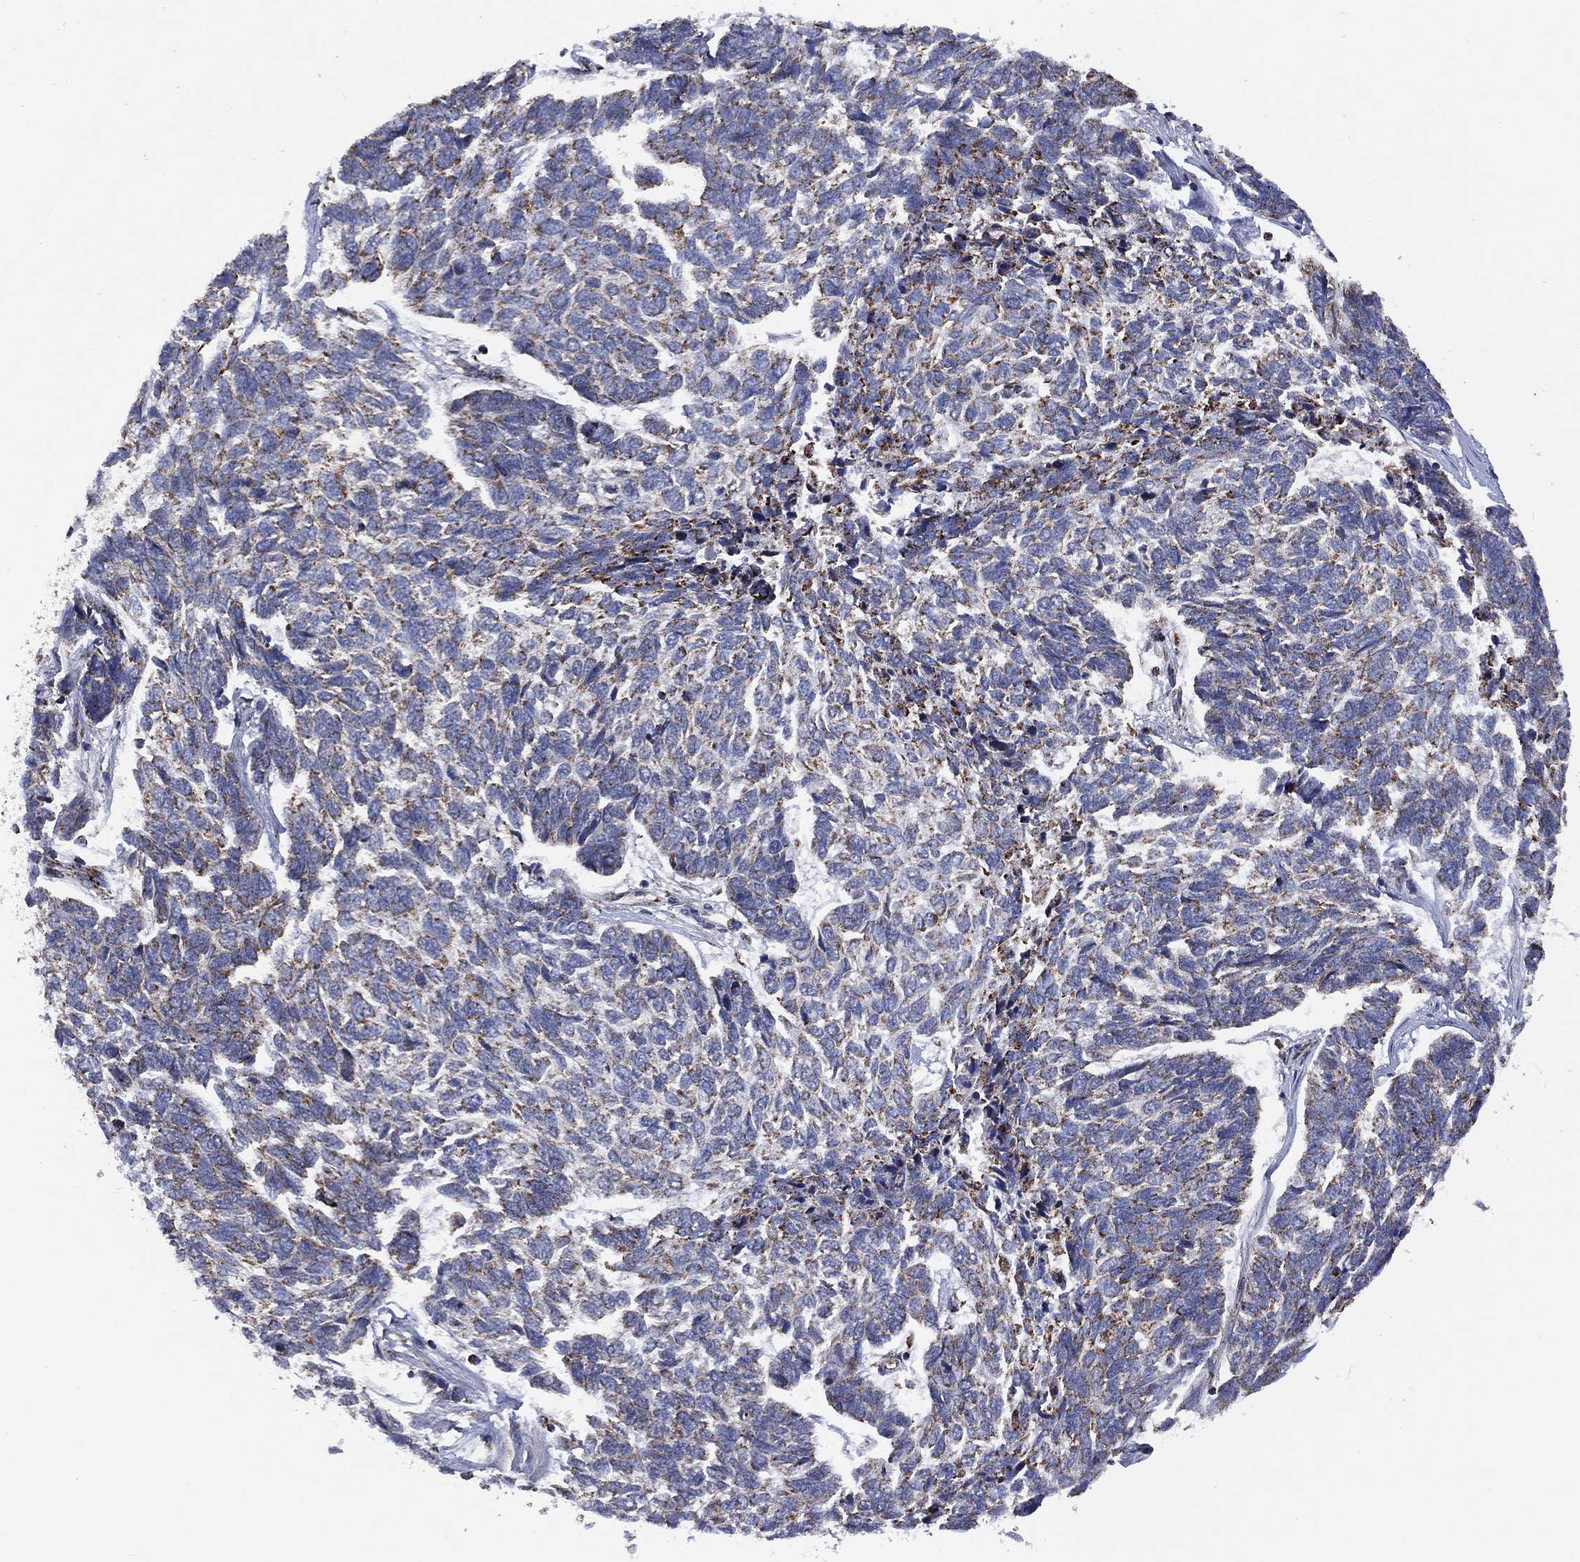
{"staining": {"intensity": "moderate", "quantity": "<25%", "location": "cytoplasmic/membranous"}, "tissue": "skin cancer", "cell_type": "Tumor cells", "image_type": "cancer", "snomed": [{"axis": "morphology", "description": "Basal cell carcinoma"}, {"axis": "topography", "description": "Skin"}], "caption": "The micrograph shows staining of skin cancer (basal cell carcinoma), revealing moderate cytoplasmic/membranous protein staining (brown color) within tumor cells.", "gene": "PPP2R5A", "patient": {"sex": "female", "age": 65}}